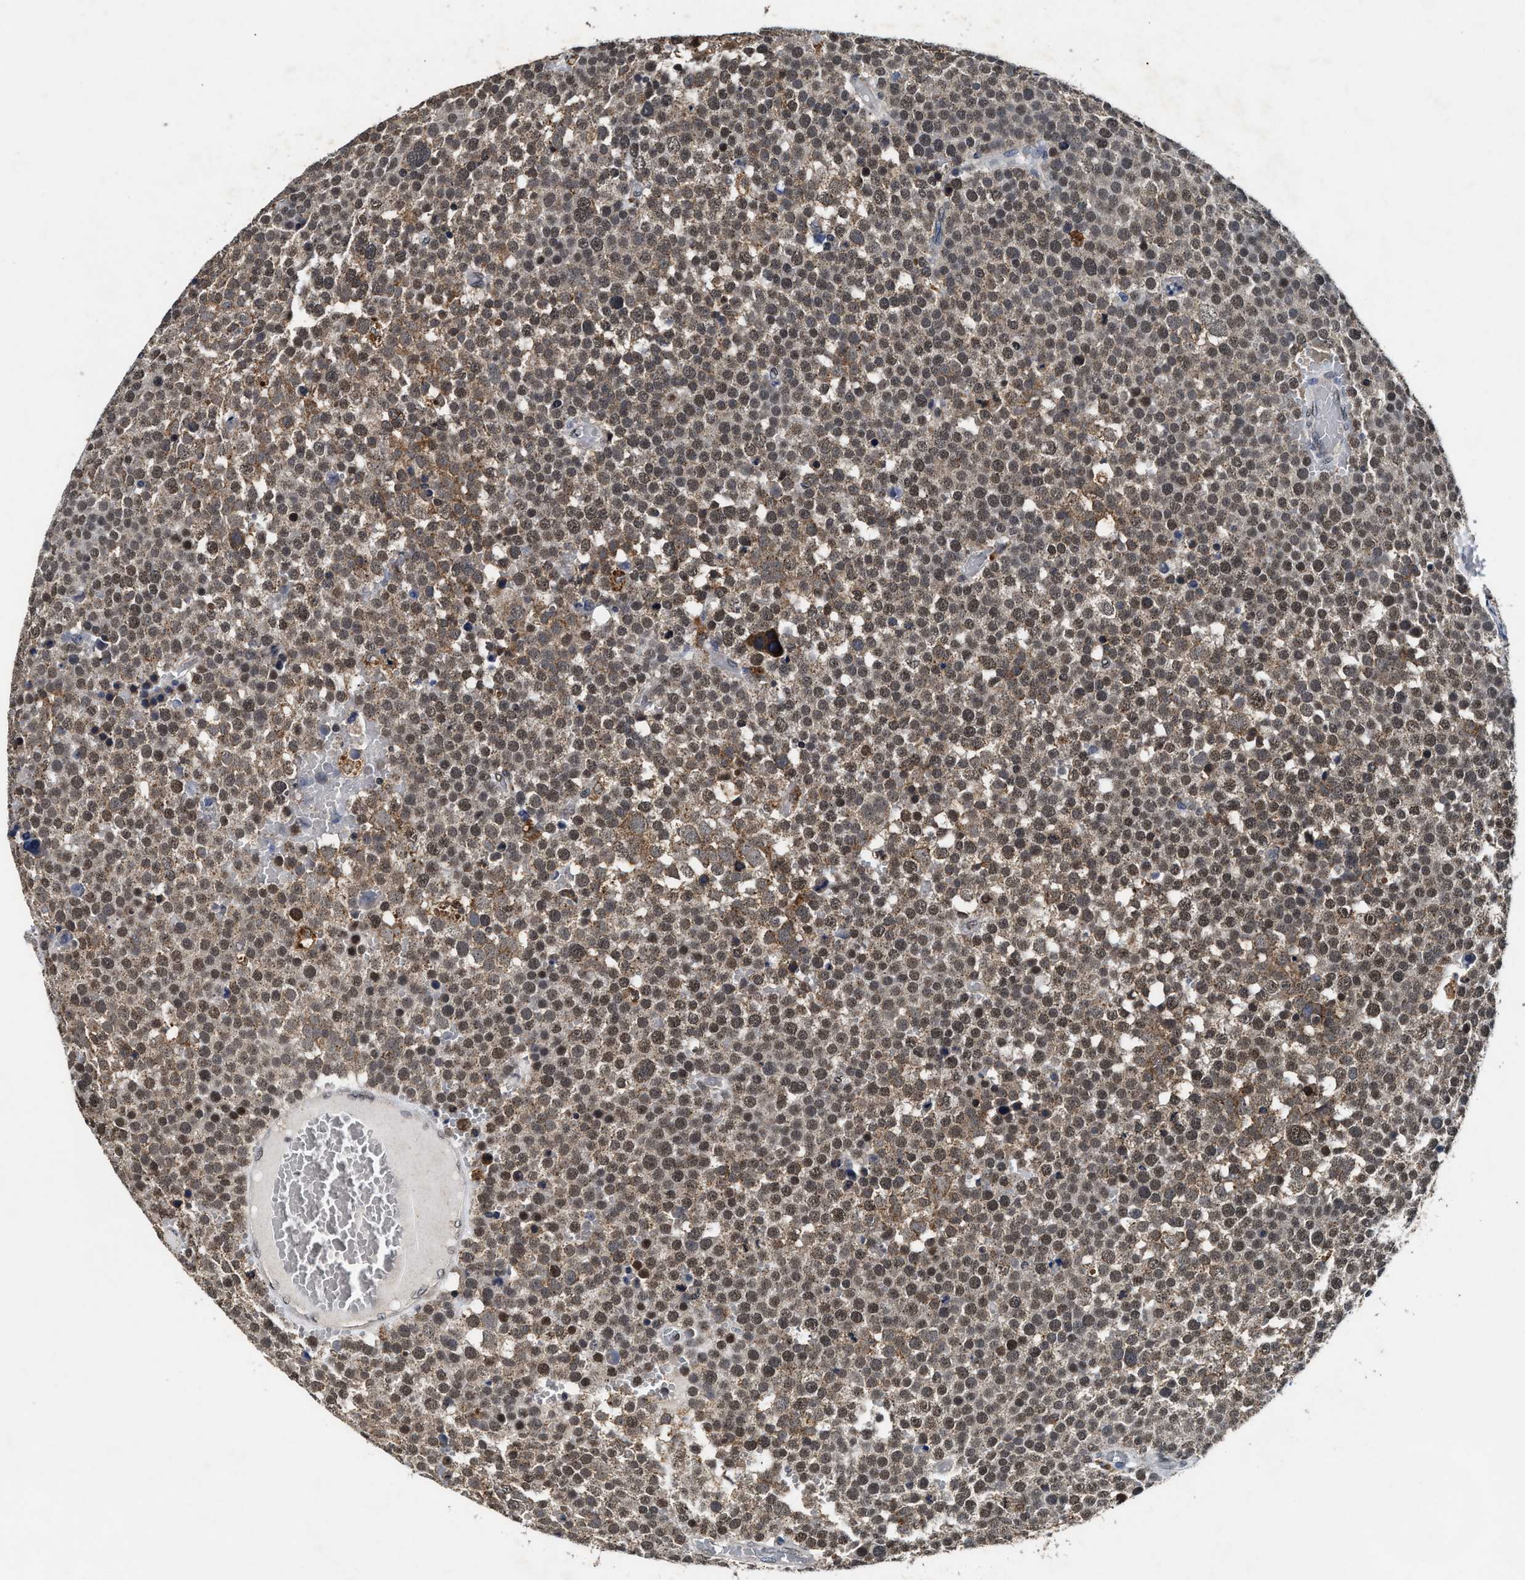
{"staining": {"intensity": "moderate", "quantity": ">75%", "location": "nuclear"}, "tissue": "testis cancer", "cell_type": "Tumor cells", "image_type": "cancer", "snomed": [{"axis": "morphology", "description": "Seminoma, NOS"}, {"axis": "topography", "description": "Testis"}], "caption": "Protein expression analysis of testis seminoma demonstrates moderate nuclear staining in approximately >75% of tumor cells.", "gene": "ACOX1", "patient": {"sex": "male", "age": 71}}